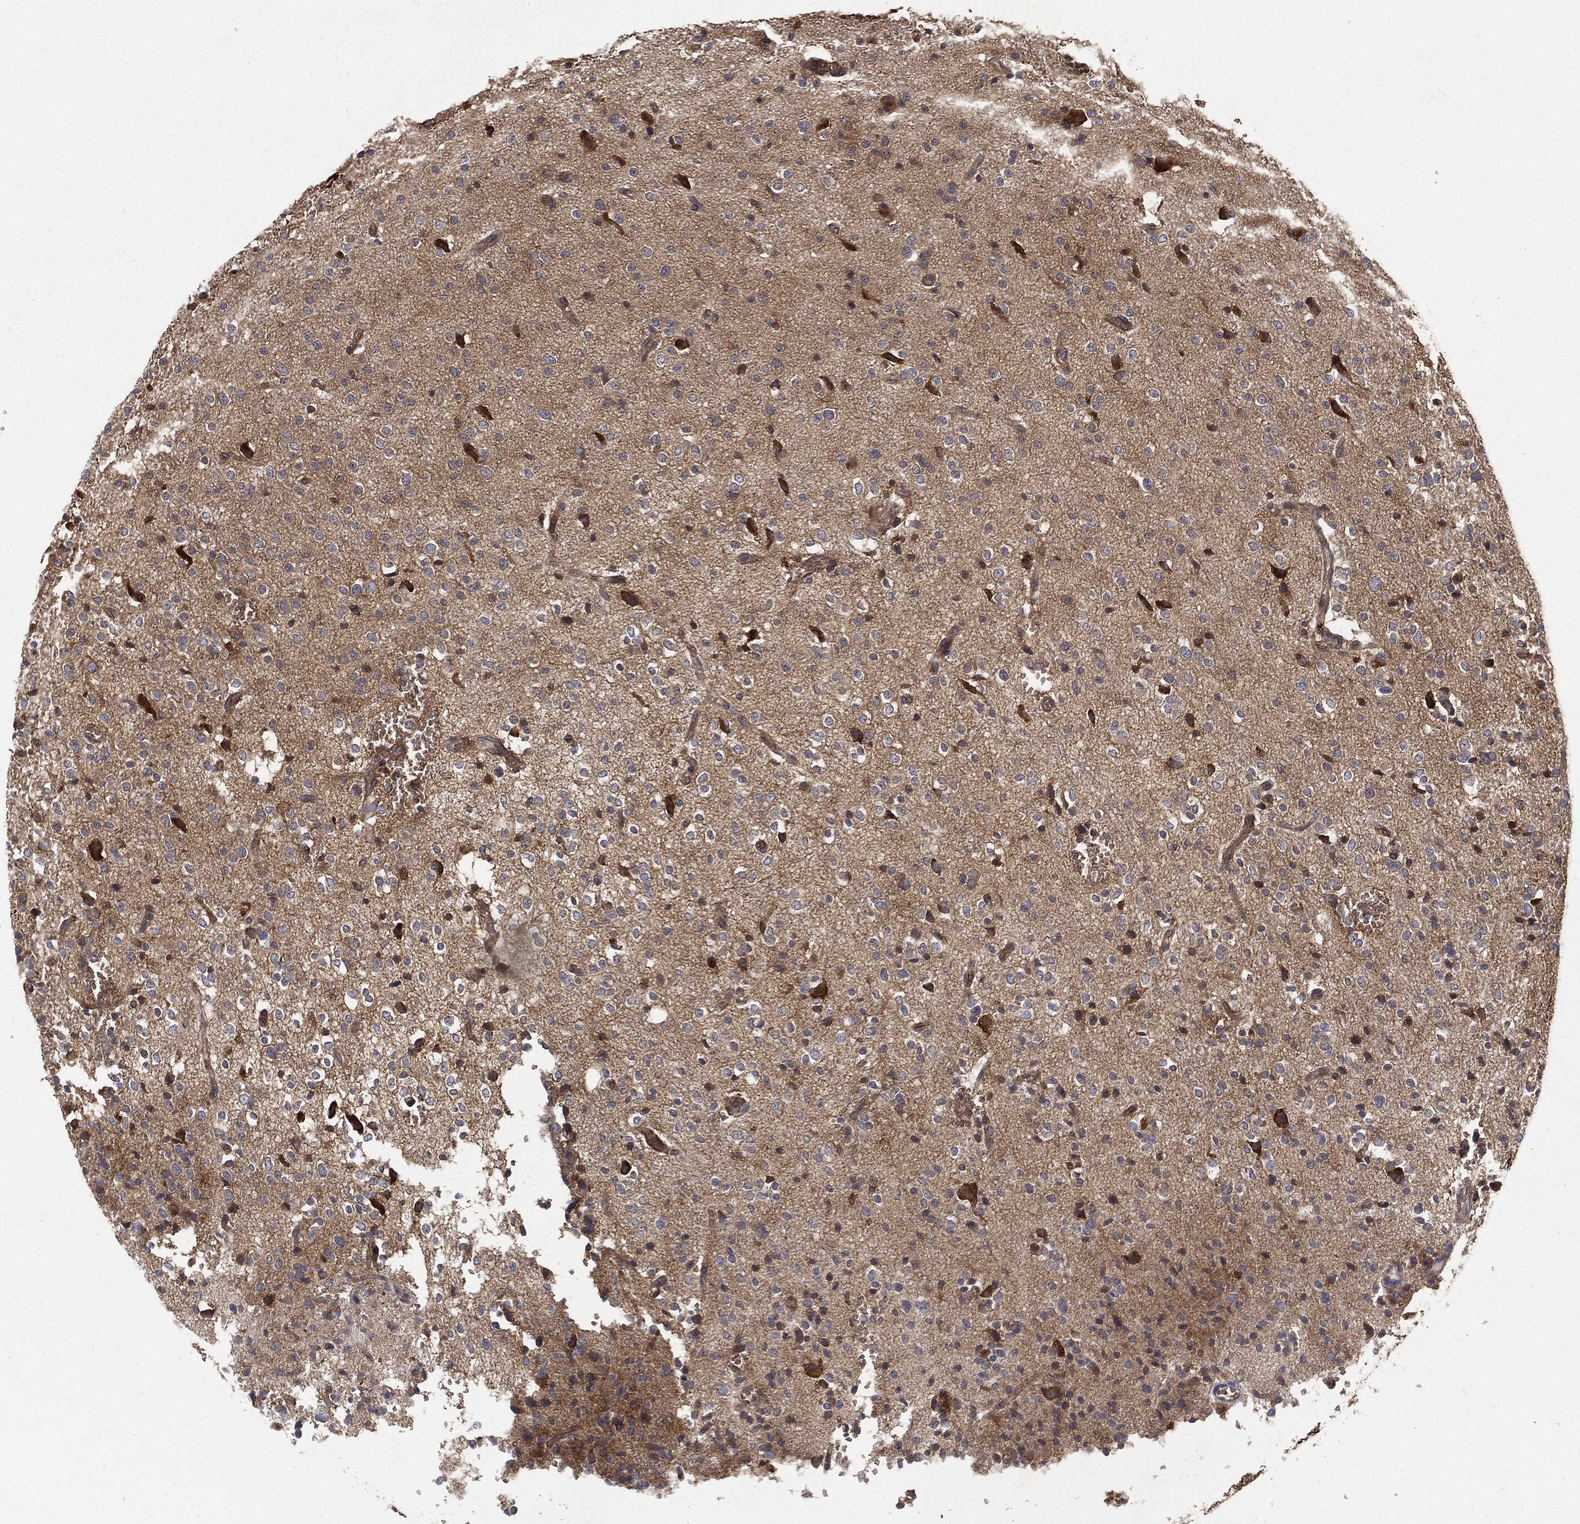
{"staining": {"intensity": "negative", "quantity": "none", "location": "none"}, "tissue": "glioma", "cell_type": "Tumor cells", "image_type": "cancer", "snomed": [{"axis": "morphology", "description": "Glioma, malignant, Low grade"}, {"axis": "topography", "description": "Brain"}], "caption": "A photomicrograph of malignant low-grade glioma stained for a protein exhibits no brown staining in tumor cells.", "gene": "EIF2AK2", "patient": {"sex": "male", "age": 41}}